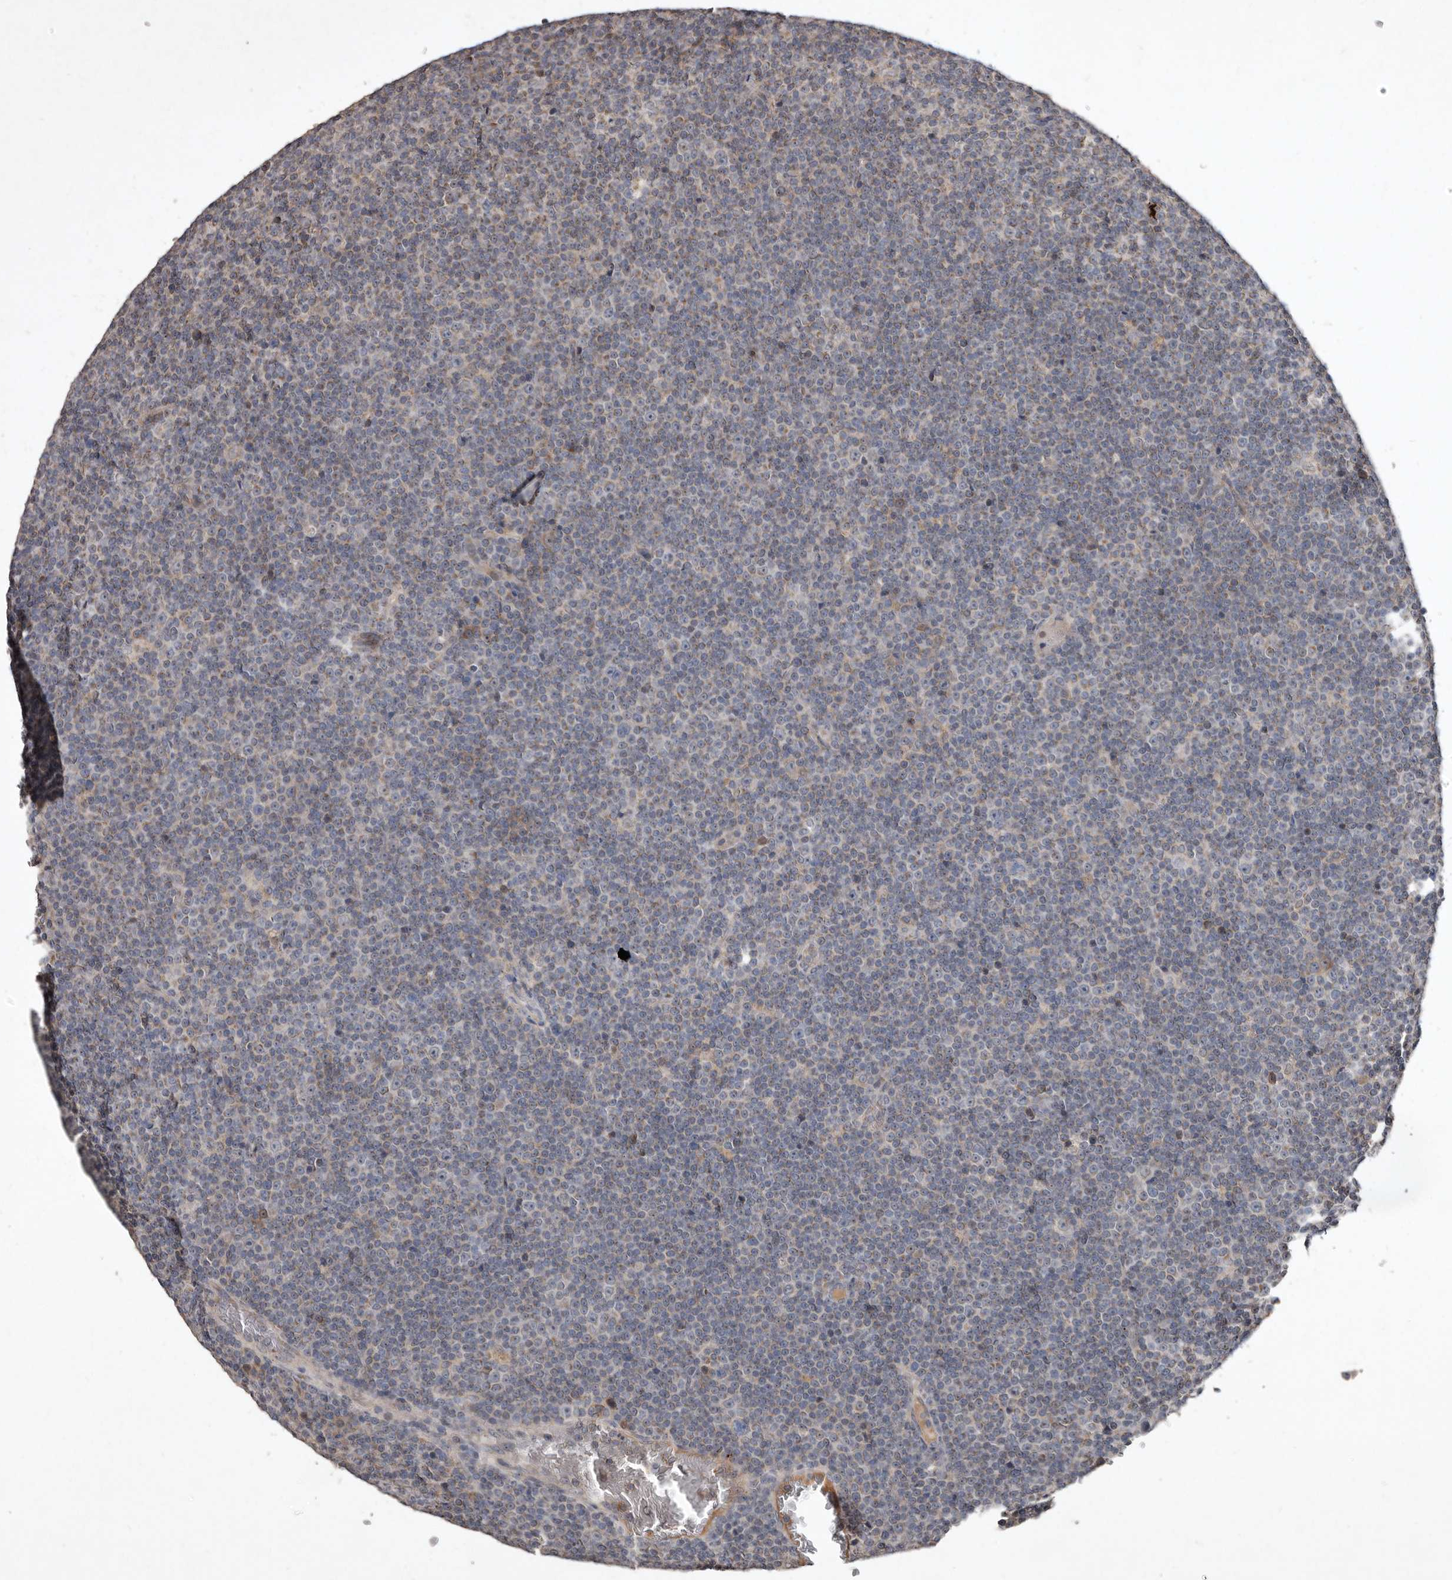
{"staining": {"intensity": "negative", "quantity": "none", "location": "none"}, "tissue": "lymphoma", "cell_type": "Tumor cells", "image_type": "cancer", "snomed": [{"axis": "morphology", "description": "Malignant lymphoma, non-Hodgkin's type, Low grade"}, {"axis": "topography", "description": "Lymph node"}], "caption": "Photomicrograph shows no significant protein positivity in tumor cells of malignant lymphoma, non-Hodgkin's type (low-grade).", "gene": "FLAD1", "patient": {"sex": "female", "age": 67}}